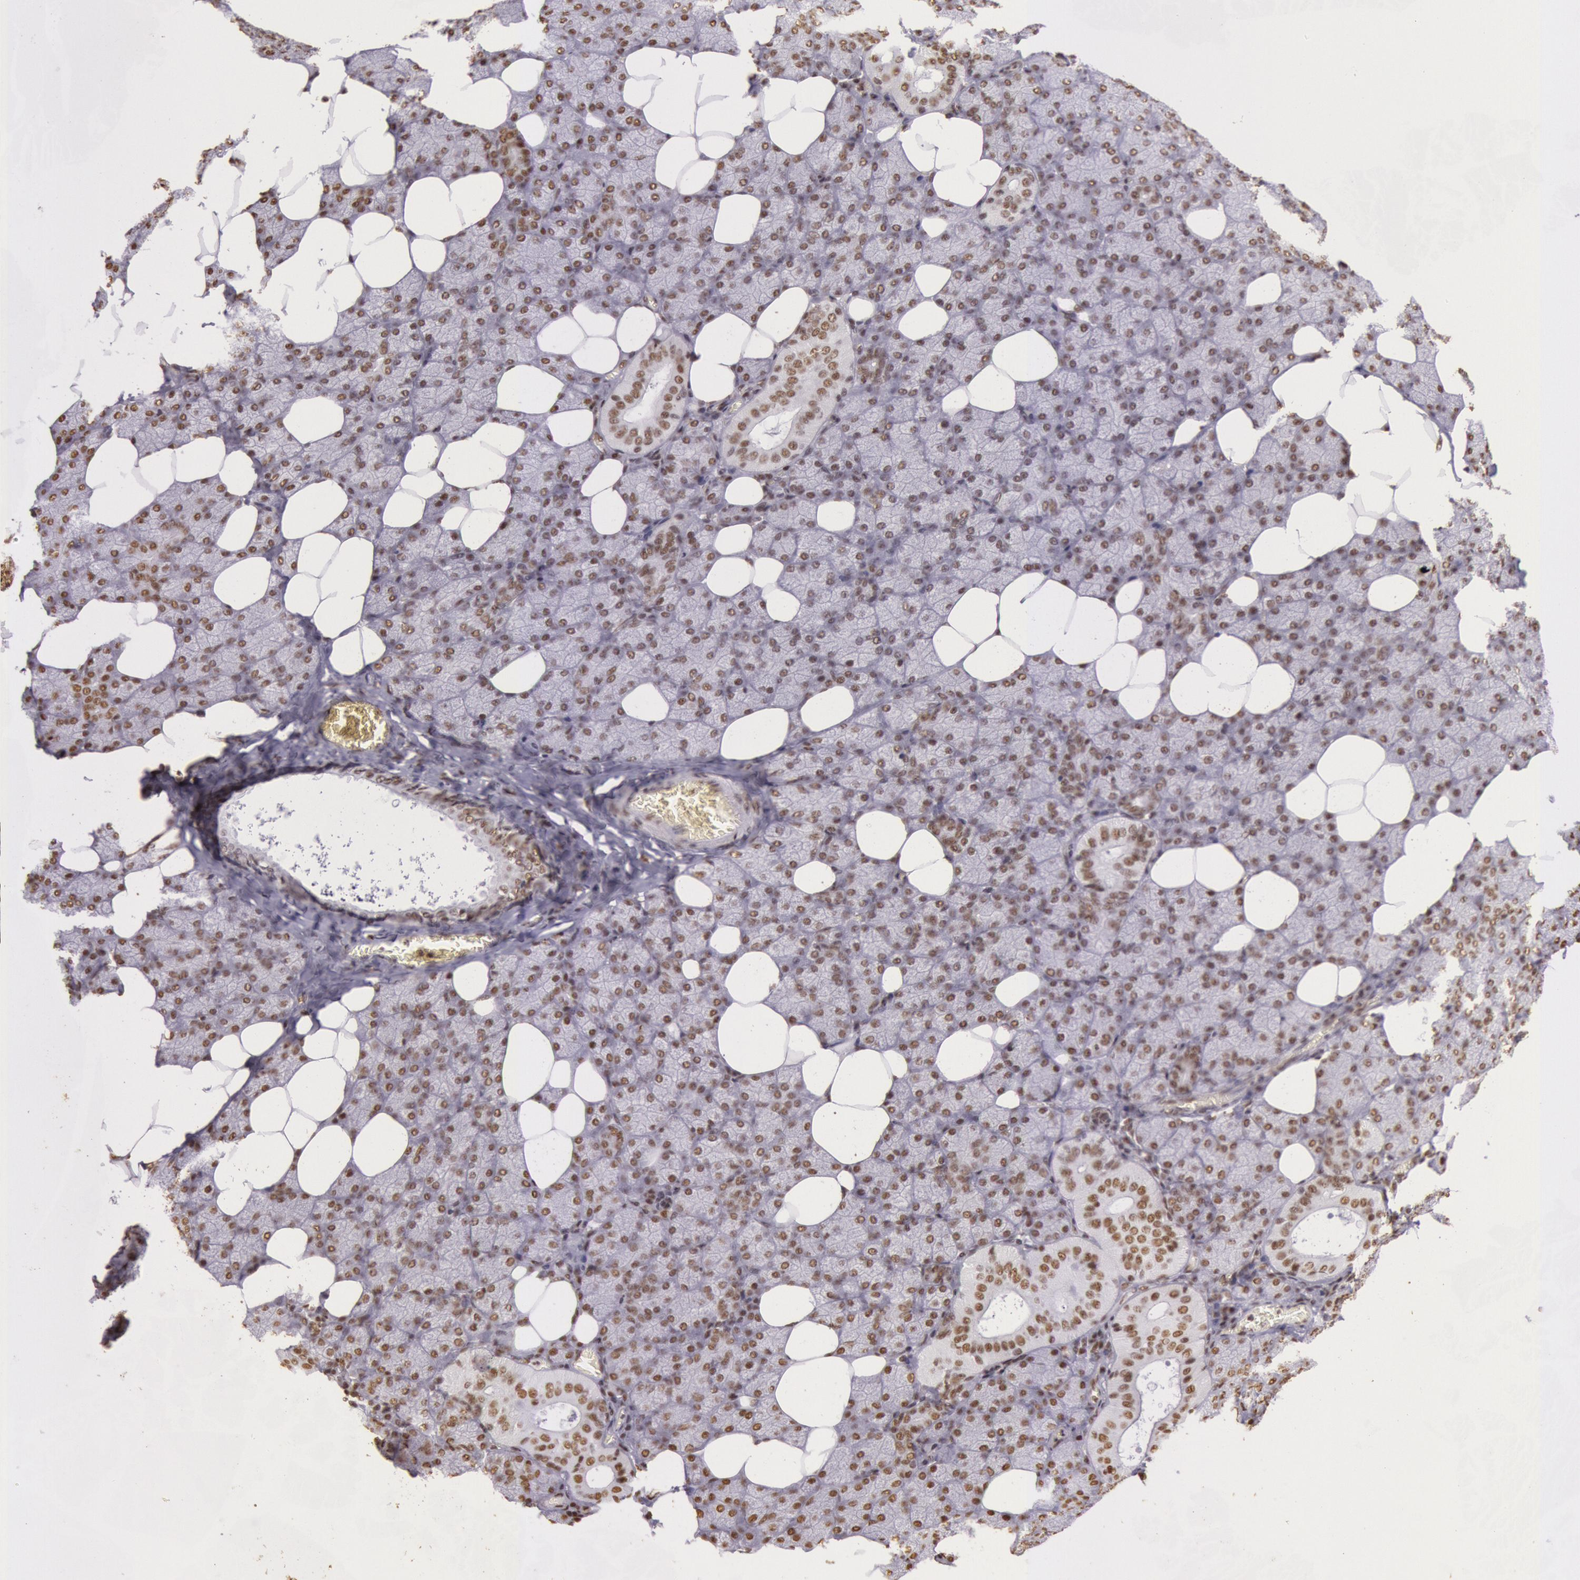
{"staining": {"intensity": "moderate", "quantity": ">75%", "location": "nuclear"}, "tissue": "salivary gland", "cell_type": "Glandular cells", "image_type": "normal", "snomed": [{"axis": "morphology", "description": "Normal tissue, NOS"}, {"axis": "topography", "description": "Lymph node"}, {"axis": "topography", "description": "Salivary gland"}], "caption": "Immunohistochemistry photomicrograph of normal salivary gland: salivary gland stained using immunohistochemistry (IHC) shows medium levels of moderate protein expression localized specifically in the nuclear of glandular cells, appearing as a nuclear brown color.", "gene": "HNRNPH1", "patient": {"sex": "male", "age": 8}}